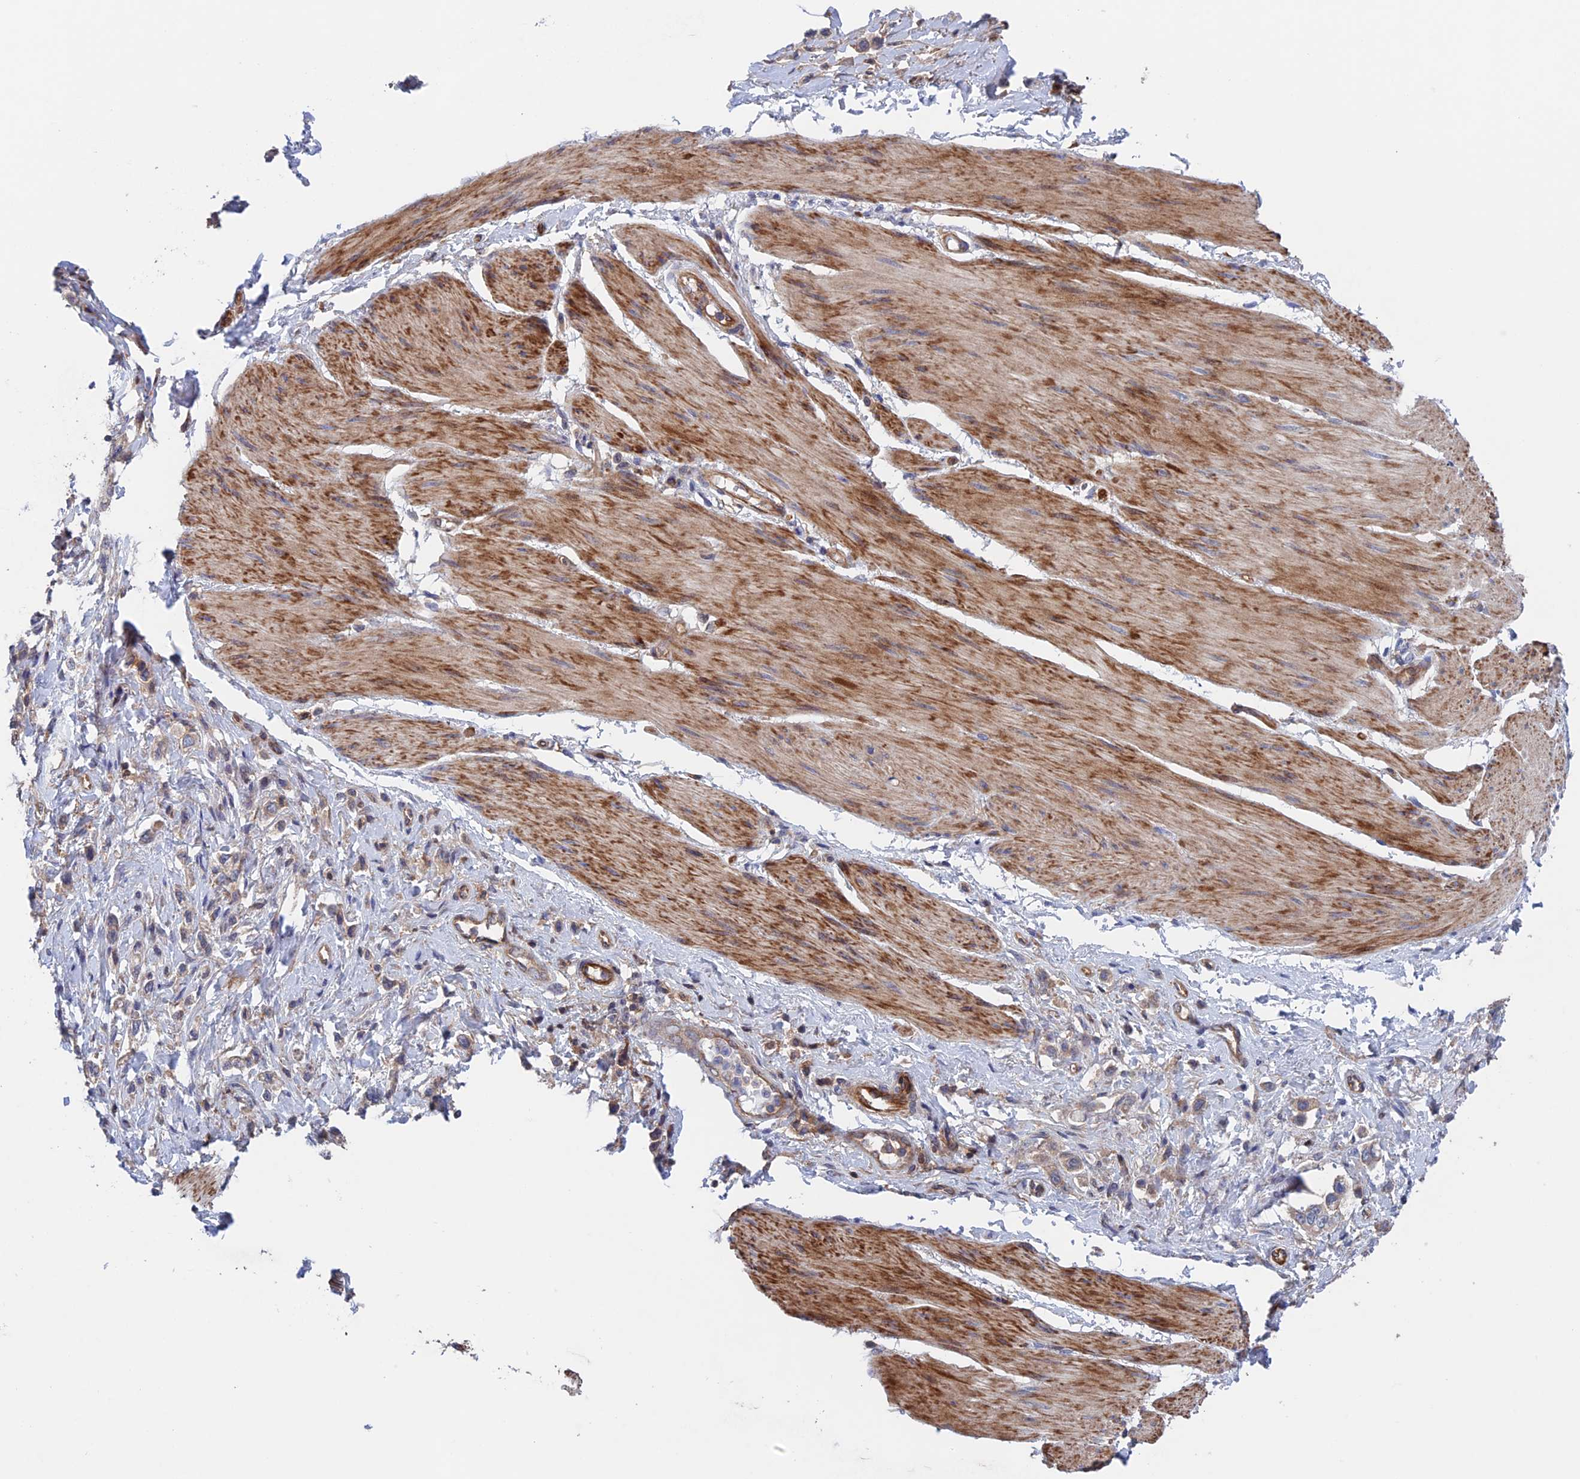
{"staining": {"intensity": "negative", "quantity": "none", "location": "none"}, "tissue": "stomach cancer", "cell_type": "Tumor cells", "image_type": "cancer", "snomed": [{"axis": "morphology", "description": "Adenocarcinoma, NOS"}, {"axis": "topography", "description": "Stomach"}], "caption": "IHC micrograph of neoplastic tissue: human stomach cancer (adenocarcinoma) stained with DAB (3,3'-diaminobenzidine) exhibits no significant protein expression in tumor cells.", "gene": "NUDT16L1", "patient": {"sex": "female", "age": 65}}